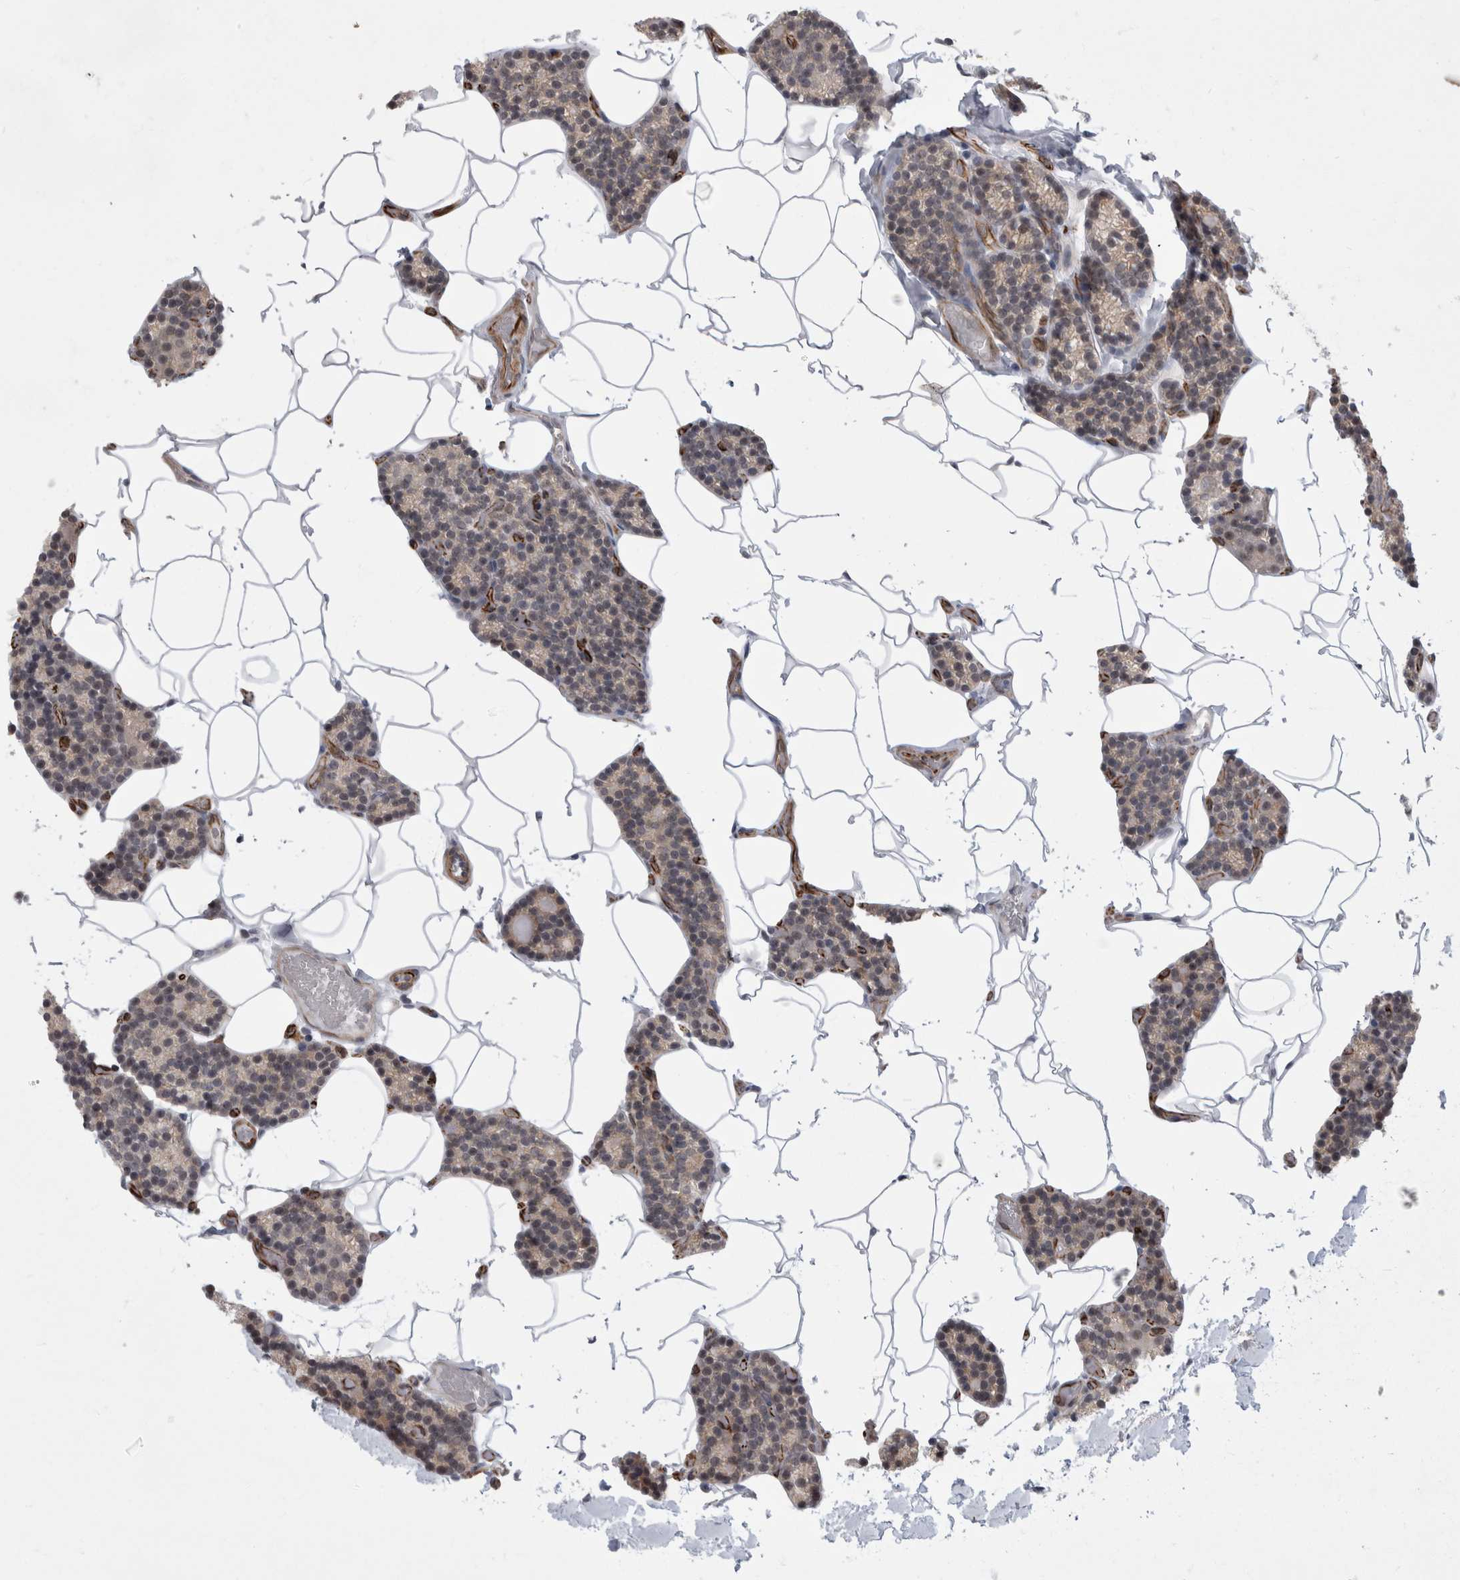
{"staining": {"intensity": "negative", "quantity": "none", "location": "none"}, "tissue": "parathyroid gland", "cell_type": "Glandular cells", "image_type": "normal", "snomed": [{"axis": "morphology", "description": "Normal tissue, NOS"}, {"axis": "topography", "description": "Parathyroid gland"}], "caption": "This is an immunohistochemistry photomicrograph of benign parathyroid gland. There is no expression in glandular cells.", "gene": "FAM83H", "patient": {"sex": "male", "age": 52}}